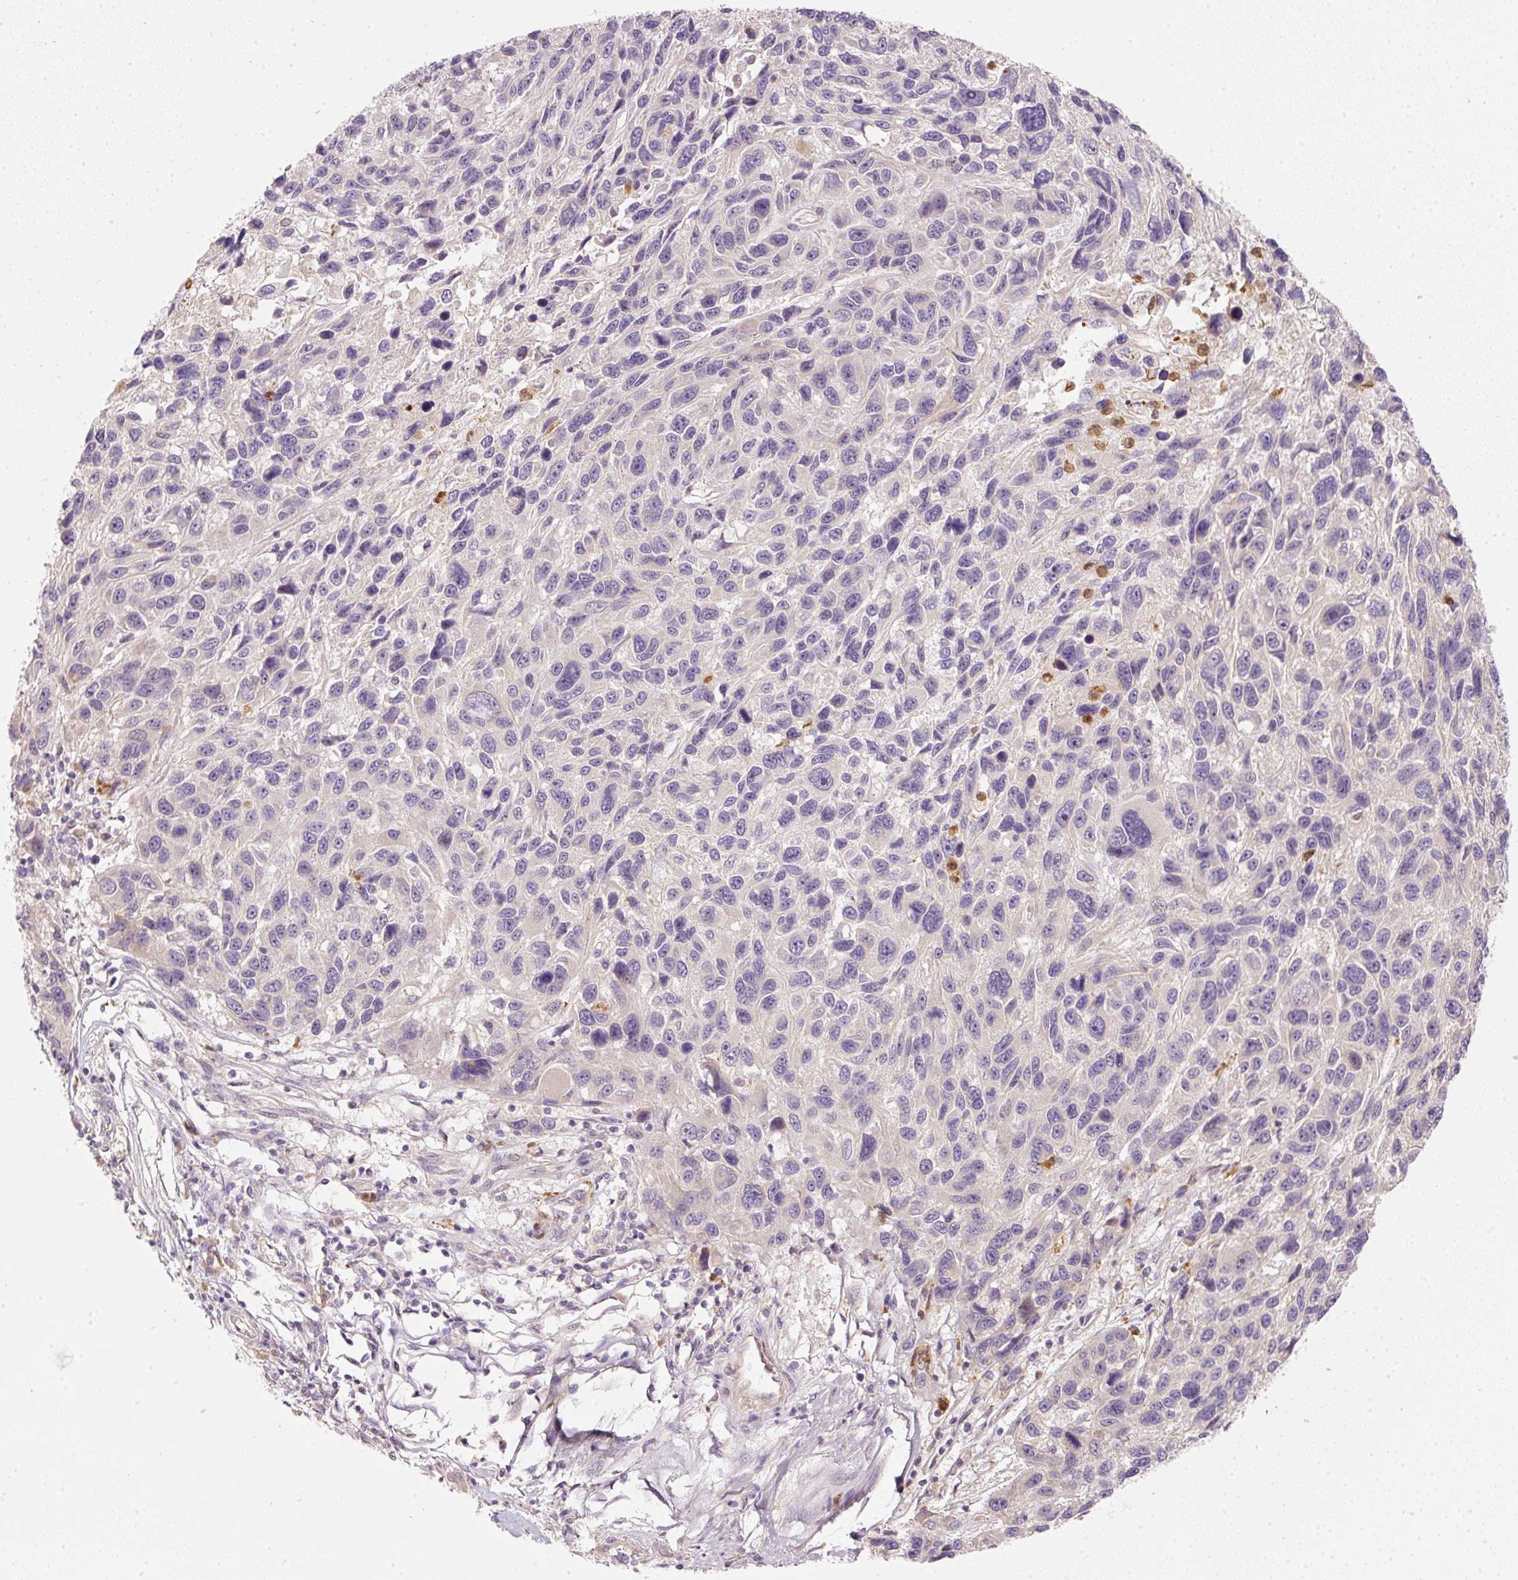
{"staining": {"intensity": "negative", "quantity": "none", "location": "none"}, "tissue": "melanoma", "cell_type": "Tumor cells", "image_type": "cancer", "snomed": [{"axis": "morphology", "description": "Malignant melanoma, NOS"}, {"axis": "topography", "description": "Skin"}], "caption": "This is a histopathology image of IHC staining of malignant melanoma, which shows no staining in tumor cells.", "gene": "CTTNBP2", "patient": {"sex": "male", "age": 53}}